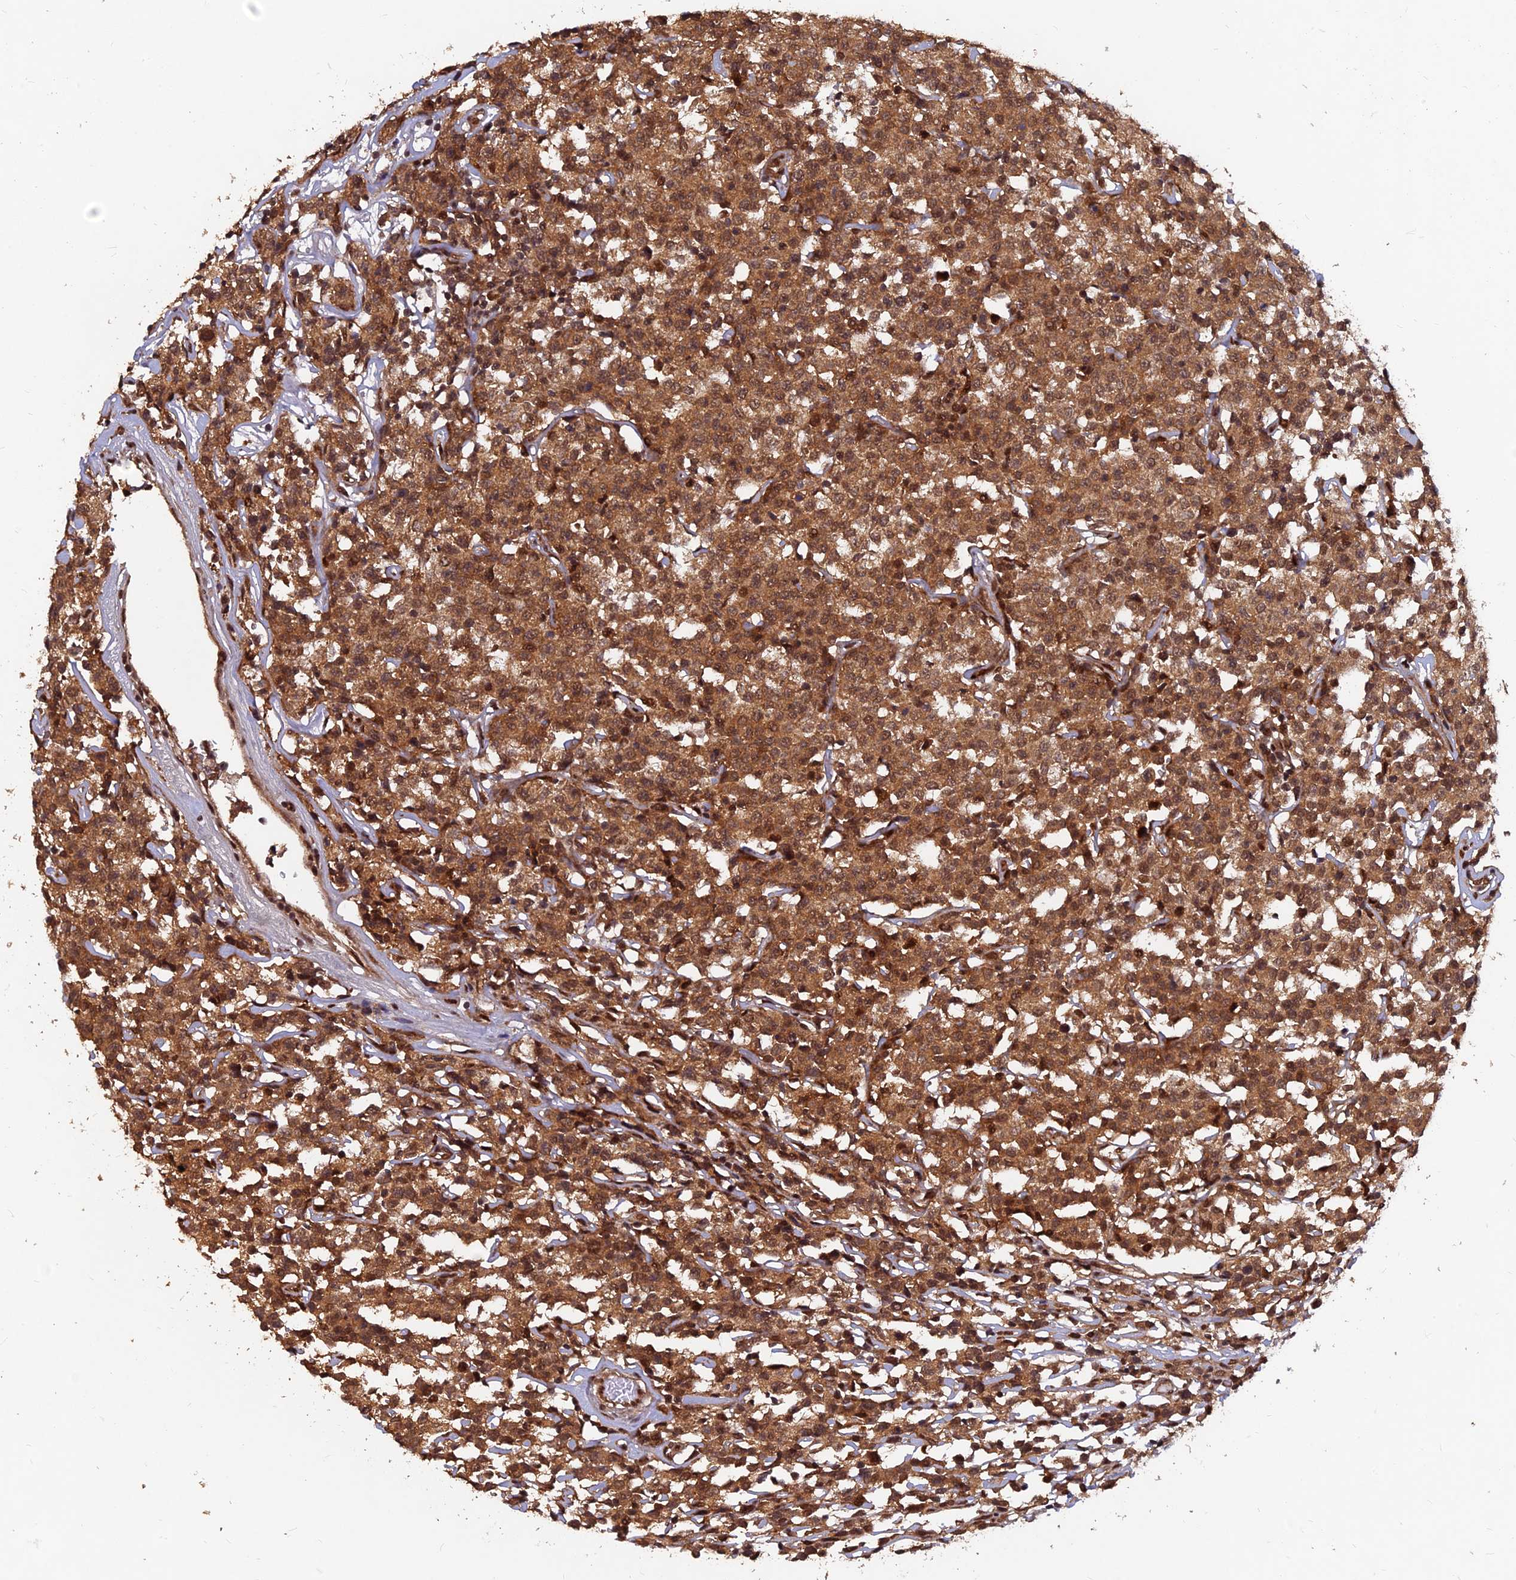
{"staining": {"intensity": "moderate", "quantity": ">75%", "location": "cytoplasmic/membranous,nuclear"}, "tissue": "lymphoma", "cell_type": "Tumor cells", "image_type": "cancer", "snomed": [{"axis": "morphology", "description": "Malignant lymphoma, non-Hodgkin's type, Low grade"}, {"axis": "topography", "description": "Small intestine"}], "caption": "Low-grade malignant lymphoma, non-Hodgkin's type was stained to show a protein in brown. There is medium levels of moderate cytoplasmic/membranous and nuclear positivity in approximately >75% of tumor cells. Using DAB (3,3'-diaminobenzidine) (brown) and hematoxylin (blue) stains, captured at high magnification using brightfield microscopy.", "gene": "FAM53C", "patient": {"sex": "female", "age": 59}}